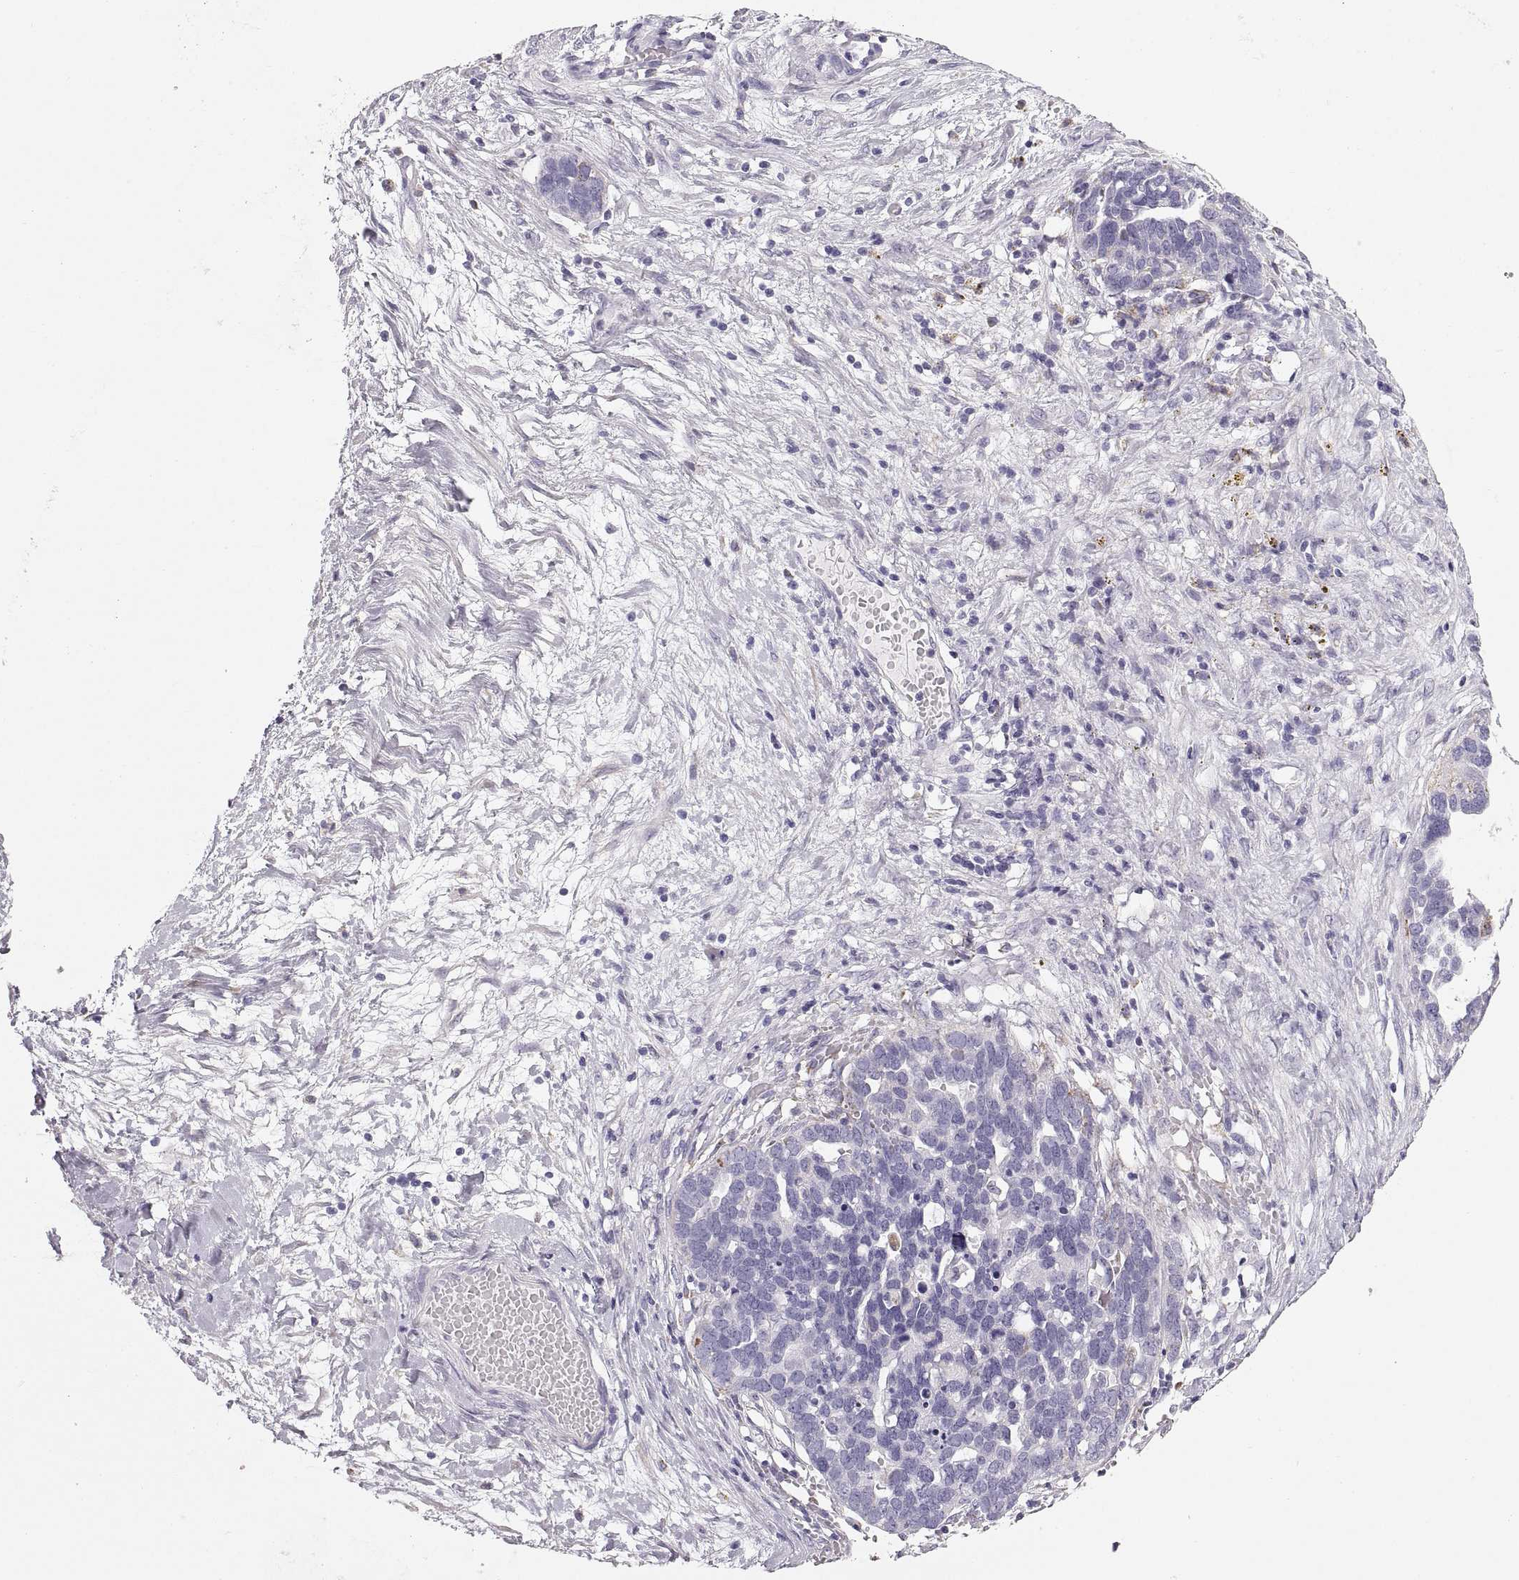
{"staining": {"intensity": "negative", "quantity": "none", "location": "none"}, "tissue": "ovarian cancer", "cell_type": "Tumor cells", "image_type": "cancer", "snomed": [{"axis": "morphology", "description": "Cystadenocarcinoma, serous, NOS"}, {"axis": "topography", "description": "Ovary"}], "caption": "Protein analysis of ovarian serous cystadenocarcinoma reveals no significant expression in tumor cells.", "gene": "COL9A3", "patient": {"sex": "female", "age": 54}}